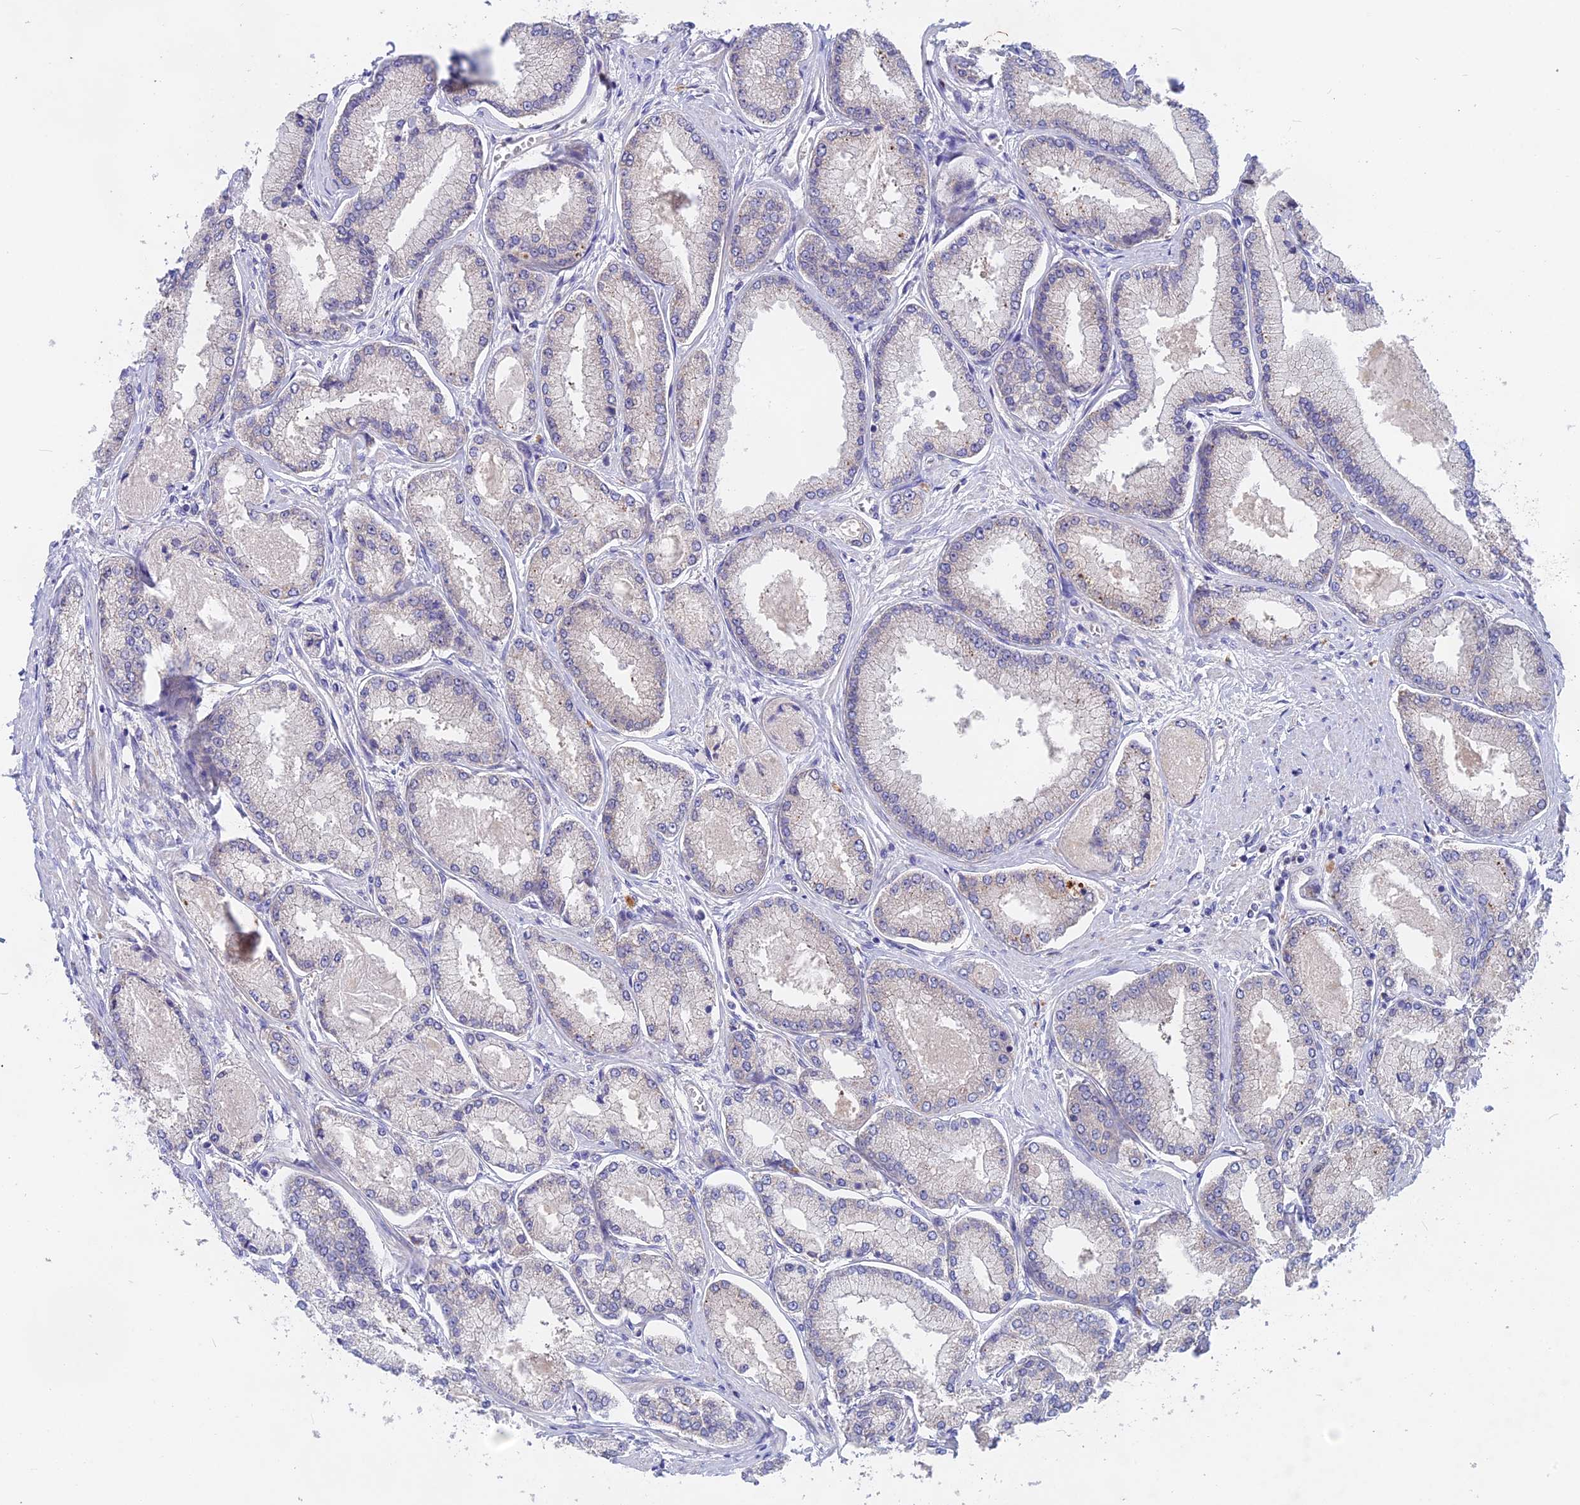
{"staining": {"intensity": "negative", "quantity": "none", "location": "none"}, "tissue": "prostate cancer", "cell_type": "Tumor cells", "image_type": "cancer", "snomed": [{"axis": "morphology", "description": "Adenocarcinoma, Low grade"}, {"axis": "topography", "description": "Prostate"}], "caption": "The photomicrograph reveals no staining of tumor cells in adenocarcinoma (low-grade) (prostate).", "gene": "TENT4B", "patient": {"sex": "male", "age": 74}}